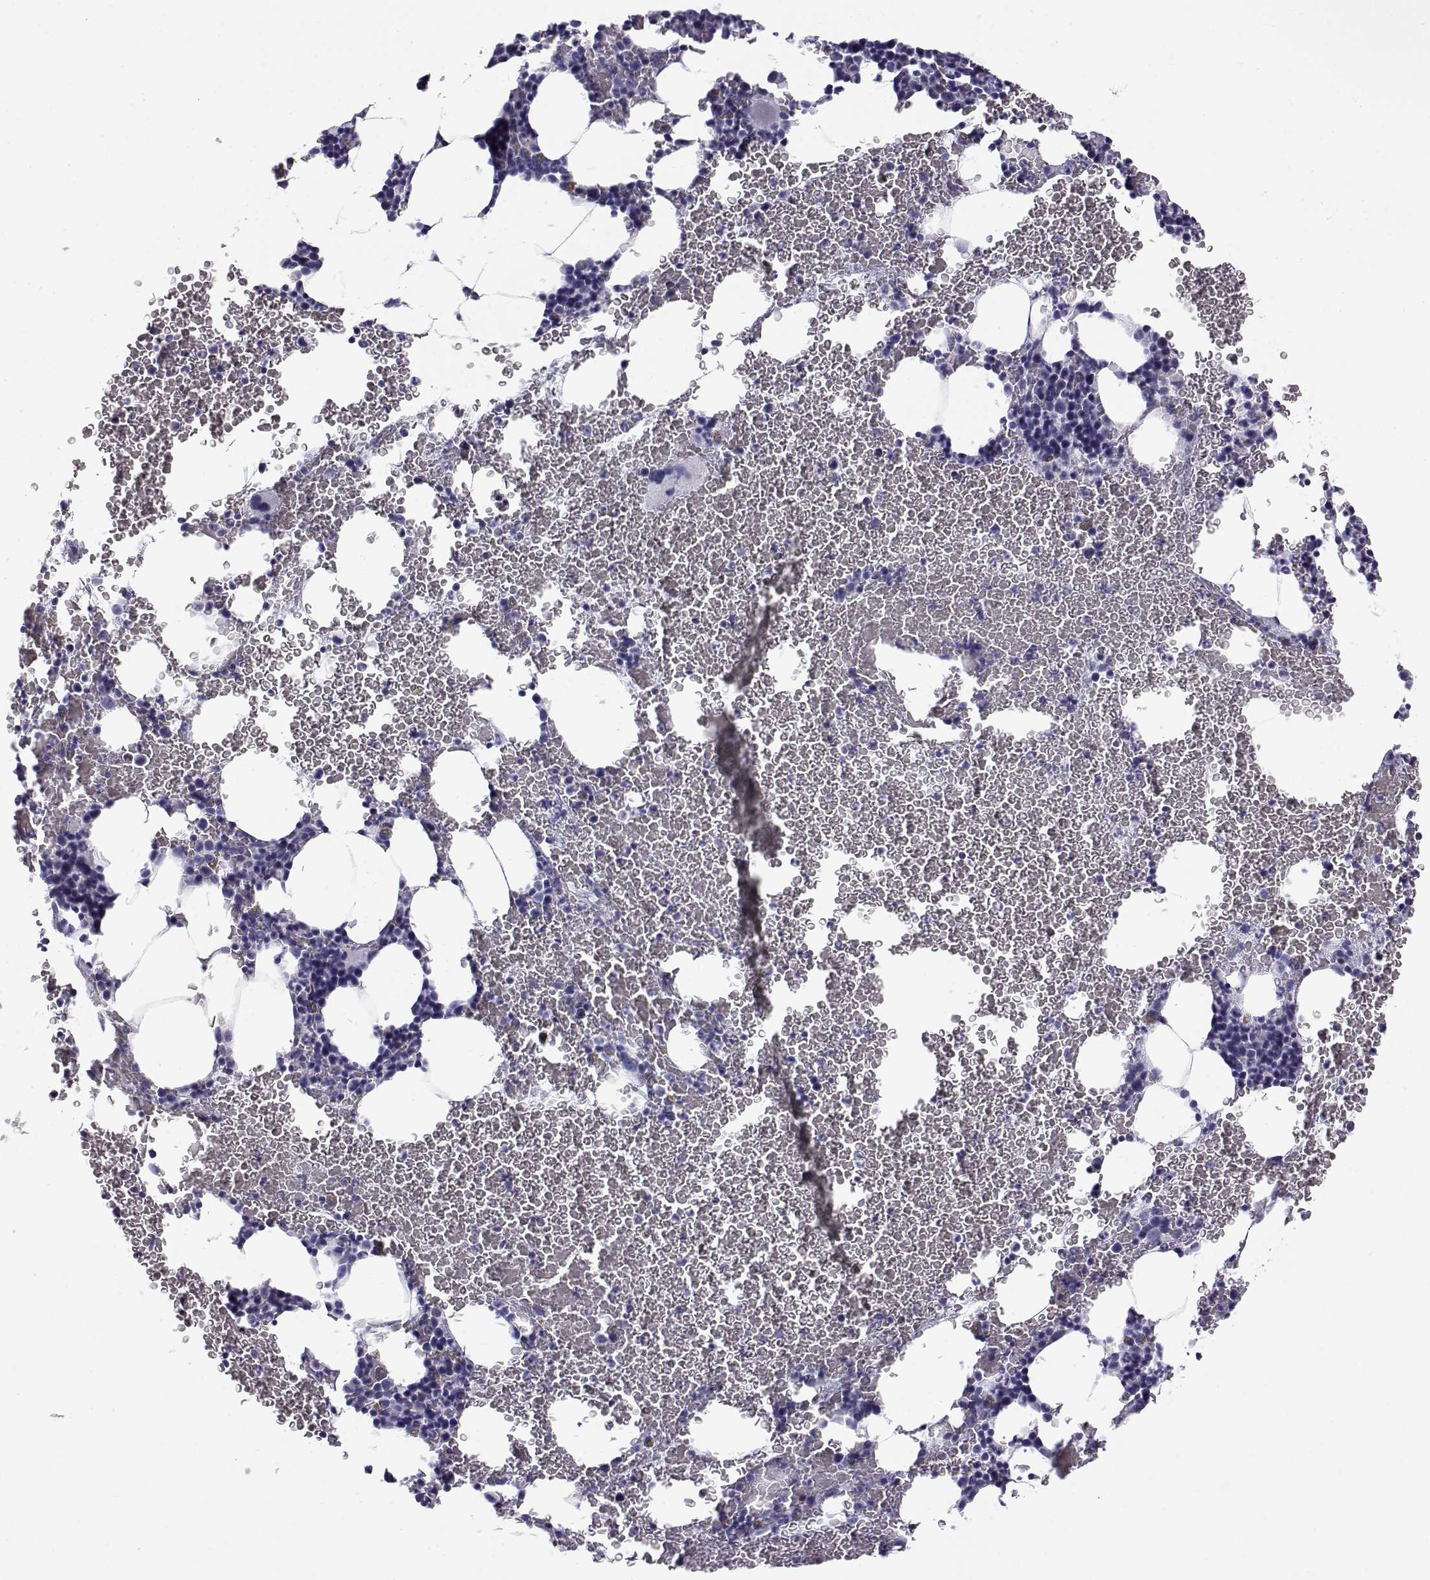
{"staining": {"intensity": "negative", "quantity": "none", "location": "none"}, "tissue": "bone marrow", "cell_type": "Hematopoietic cells", "image_type": "normal", "snomed": [{"axis": "morphology", "description": "Normal tissue, NOS"}, {"axis": "topography", "description": "Bone marrow"}], "caption": "The immunohistochemistry (IHC) photomicrograph has no significant expression in hematopoietic cells of bone marrow.", "gene": "RNASE12", "patient": {"sex": "male", "age": 64}}